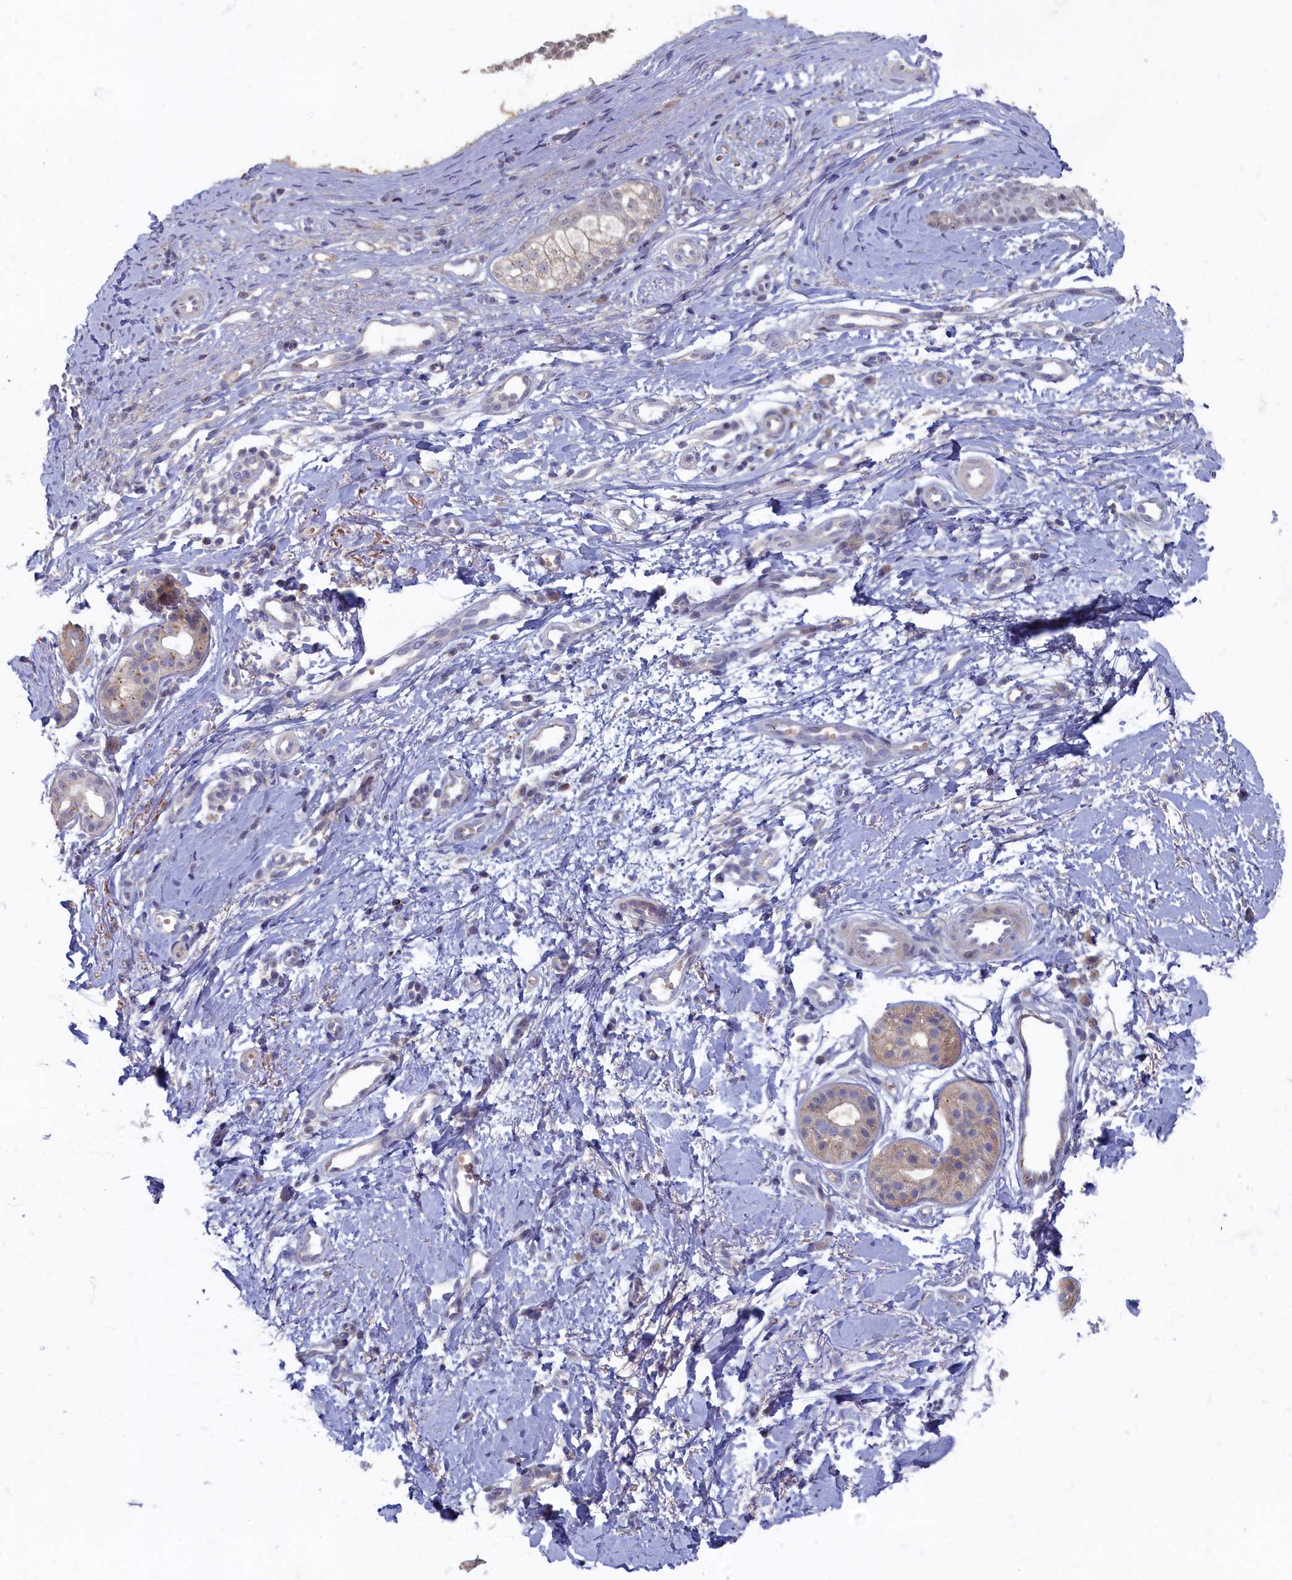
{"staining": {"intensity": "moderate", "quantity": "<25%", "location": "nuclear"}, "tissue": "skin cancer", "cell_type": "Tumor cells", "image_type": "cancer", "snomed": [{"axis": "morphology", "description": "Basal cell carcinoma"}, {"axis": "topography", "description": "Skin"}], "caption": "A high-resolution image shows immunohistochemistry staining of skin cancer (basal cell carcinoma), which shows moderate nuclear expression in about <25% of tumor cells. (IHC, brightfield microscopy, high magnification).", "gene": "HUNK", "patient": {"sex": "female", "age": 81}}